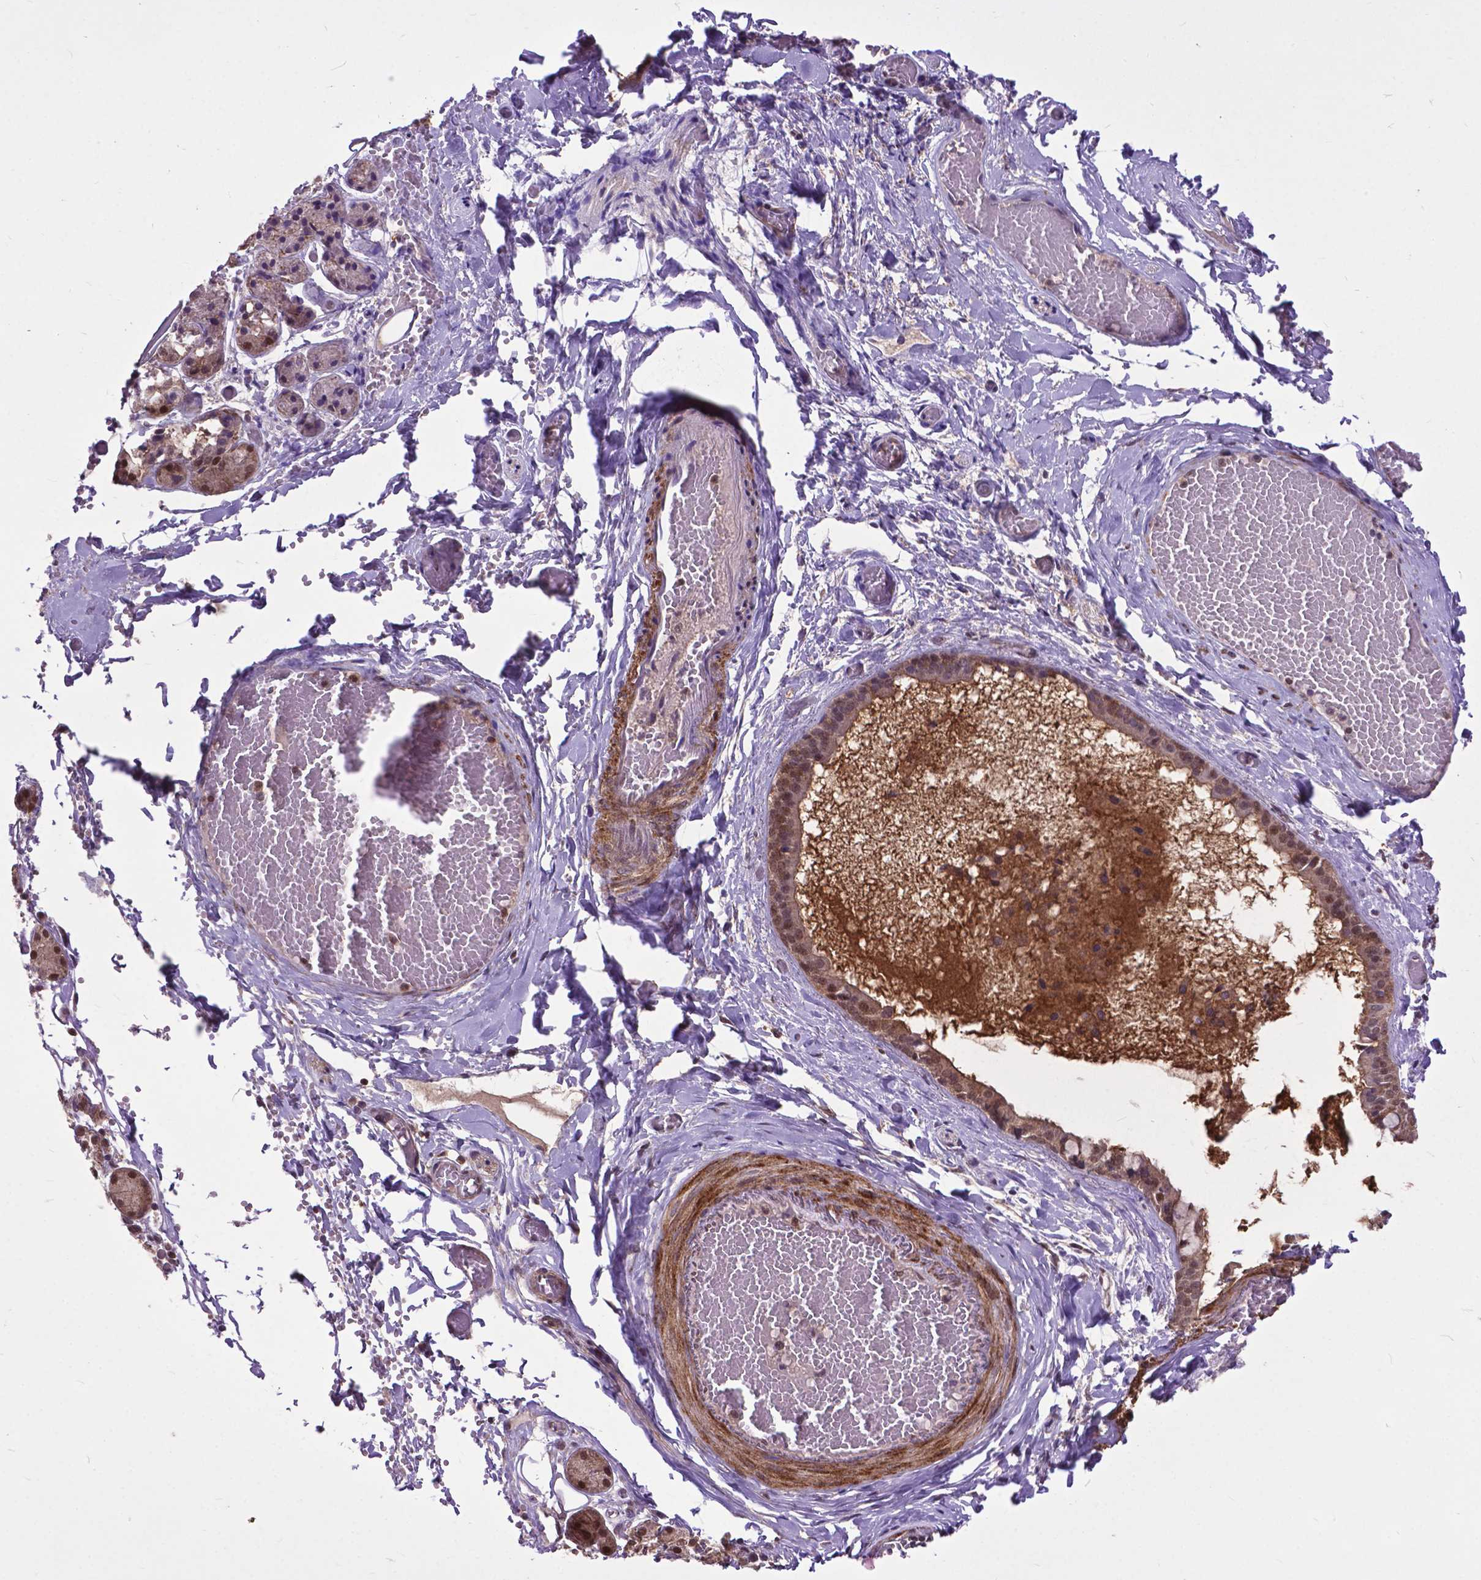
{"staining": {"intensity": "moderate", "quantity": "25%-75%", "location": "cytoplasmic/membranous,nuclear"}, "tissue": "salivary gland", "cell_type": "Glandular cells", "image_type": "normal", "snomed": [{"axis": "morphology", "description": "Normal tissue, NOS"}, {"axis": "topography", "description": "Salivary gland"}, {"axis": "topography", "description": "Peripheral nerve tissue"}], "caption": "Brown immunohistochemical staining in unremarkable human salivary gland exhibits moderate cytoplasmic/membranous,nuclear positivity in about 25%-75% of glandular cells. (DAB (3,3'-diaminobenzidine) IHC, brown staining for protein, blue staining for nuclei).", "gene": "OTUB1", "patient": {"sex": "male", "age": 71}}